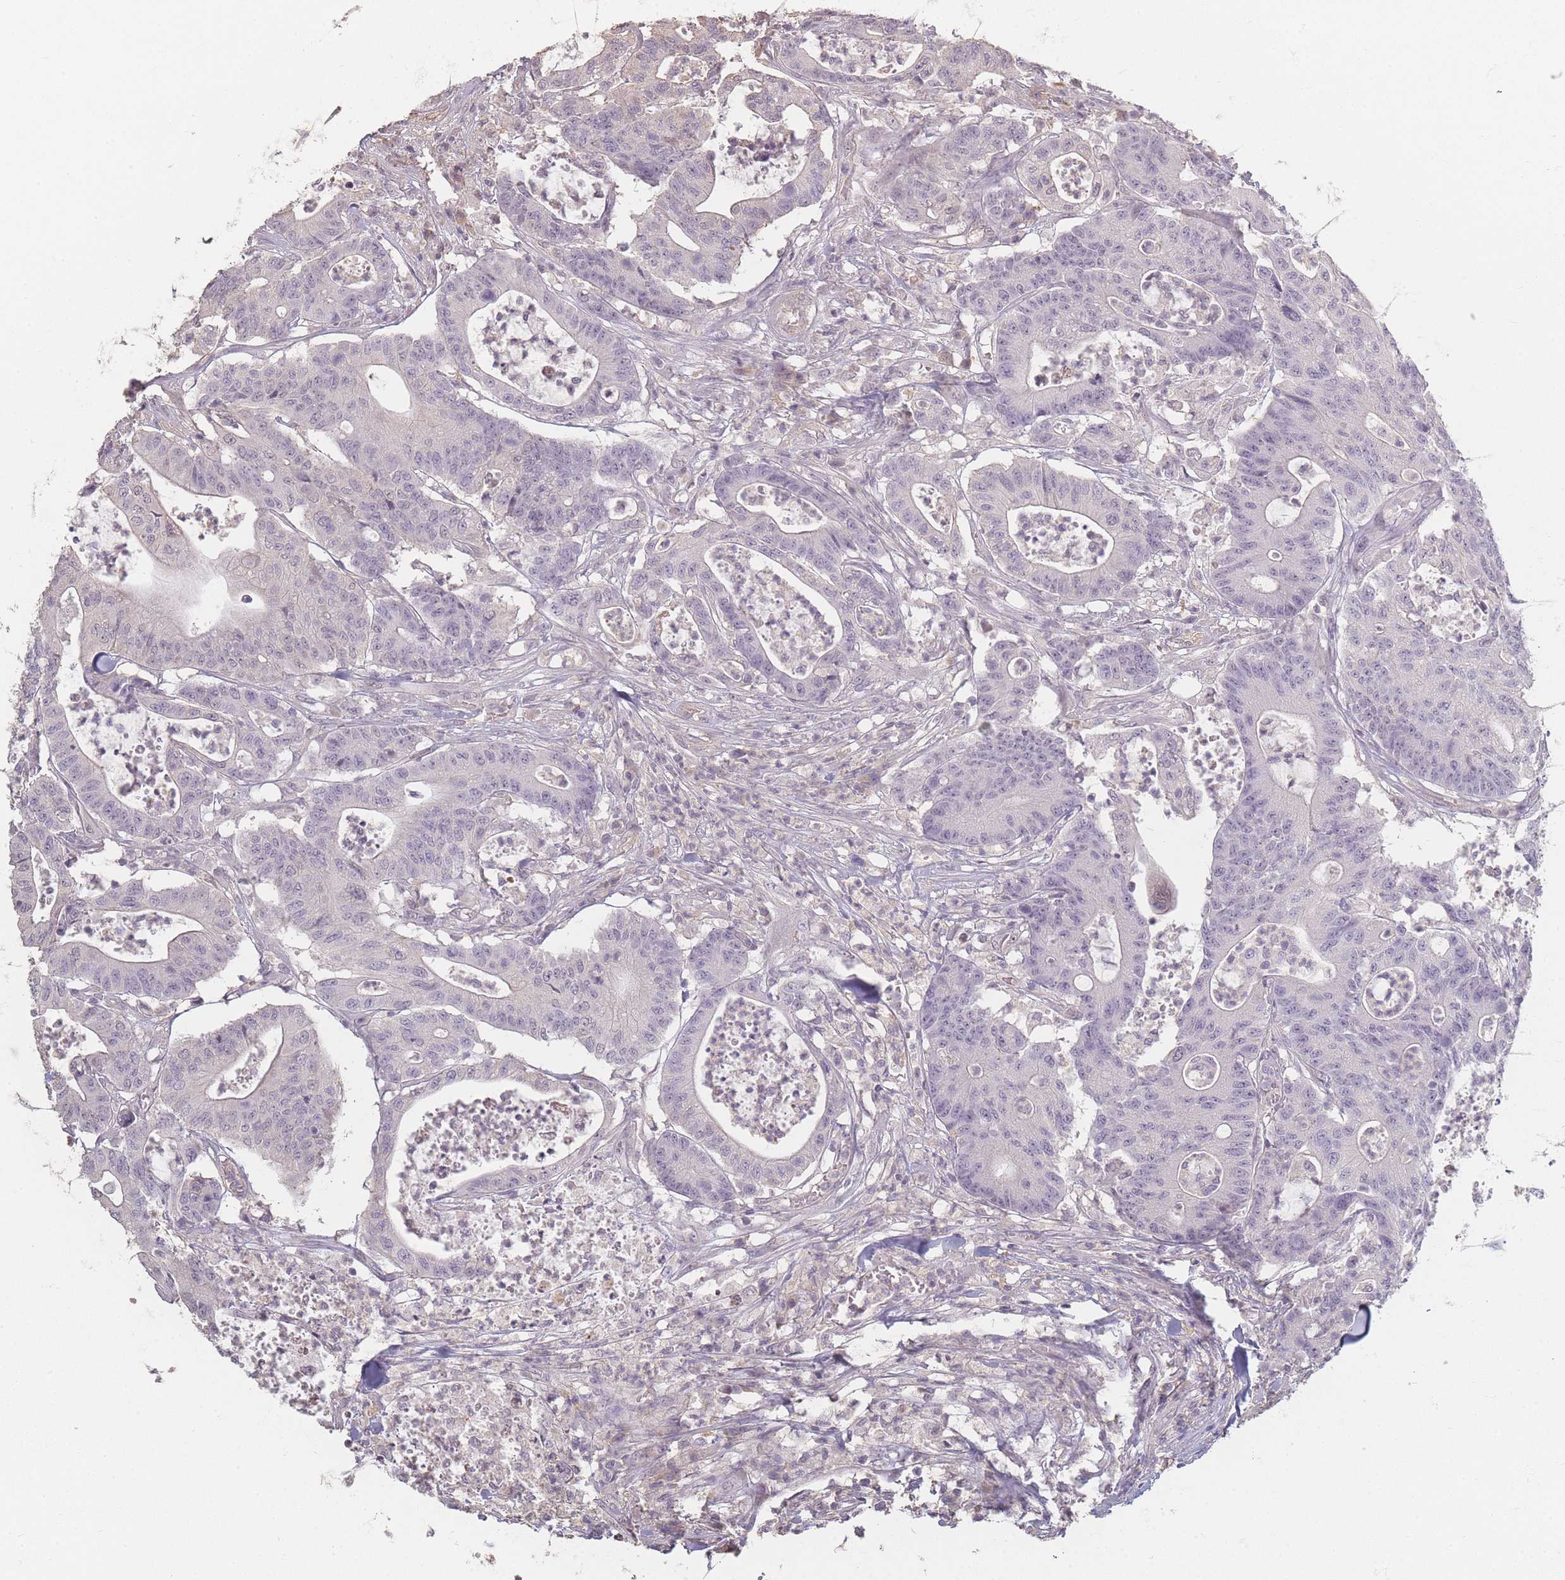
{"staining": {"intensity": "negative", "quantity": "none", "location": "none"}, "tissue": "colorectal cancer", "cell_type": "Tumor cells", "image_type": "cancer", "snomed": [{"axis": "morphology", "description": "Adenocarcinoma, NOS"}, {"axis": "topography", "description": "Colon"}], "caption": "Immunohistochemical staining of human adenocarcinoma (colorectal) exhibits no significant expression in tumor cells.", "gene": "RFTN1", "patient": {"sex": "female", "age": 84}}